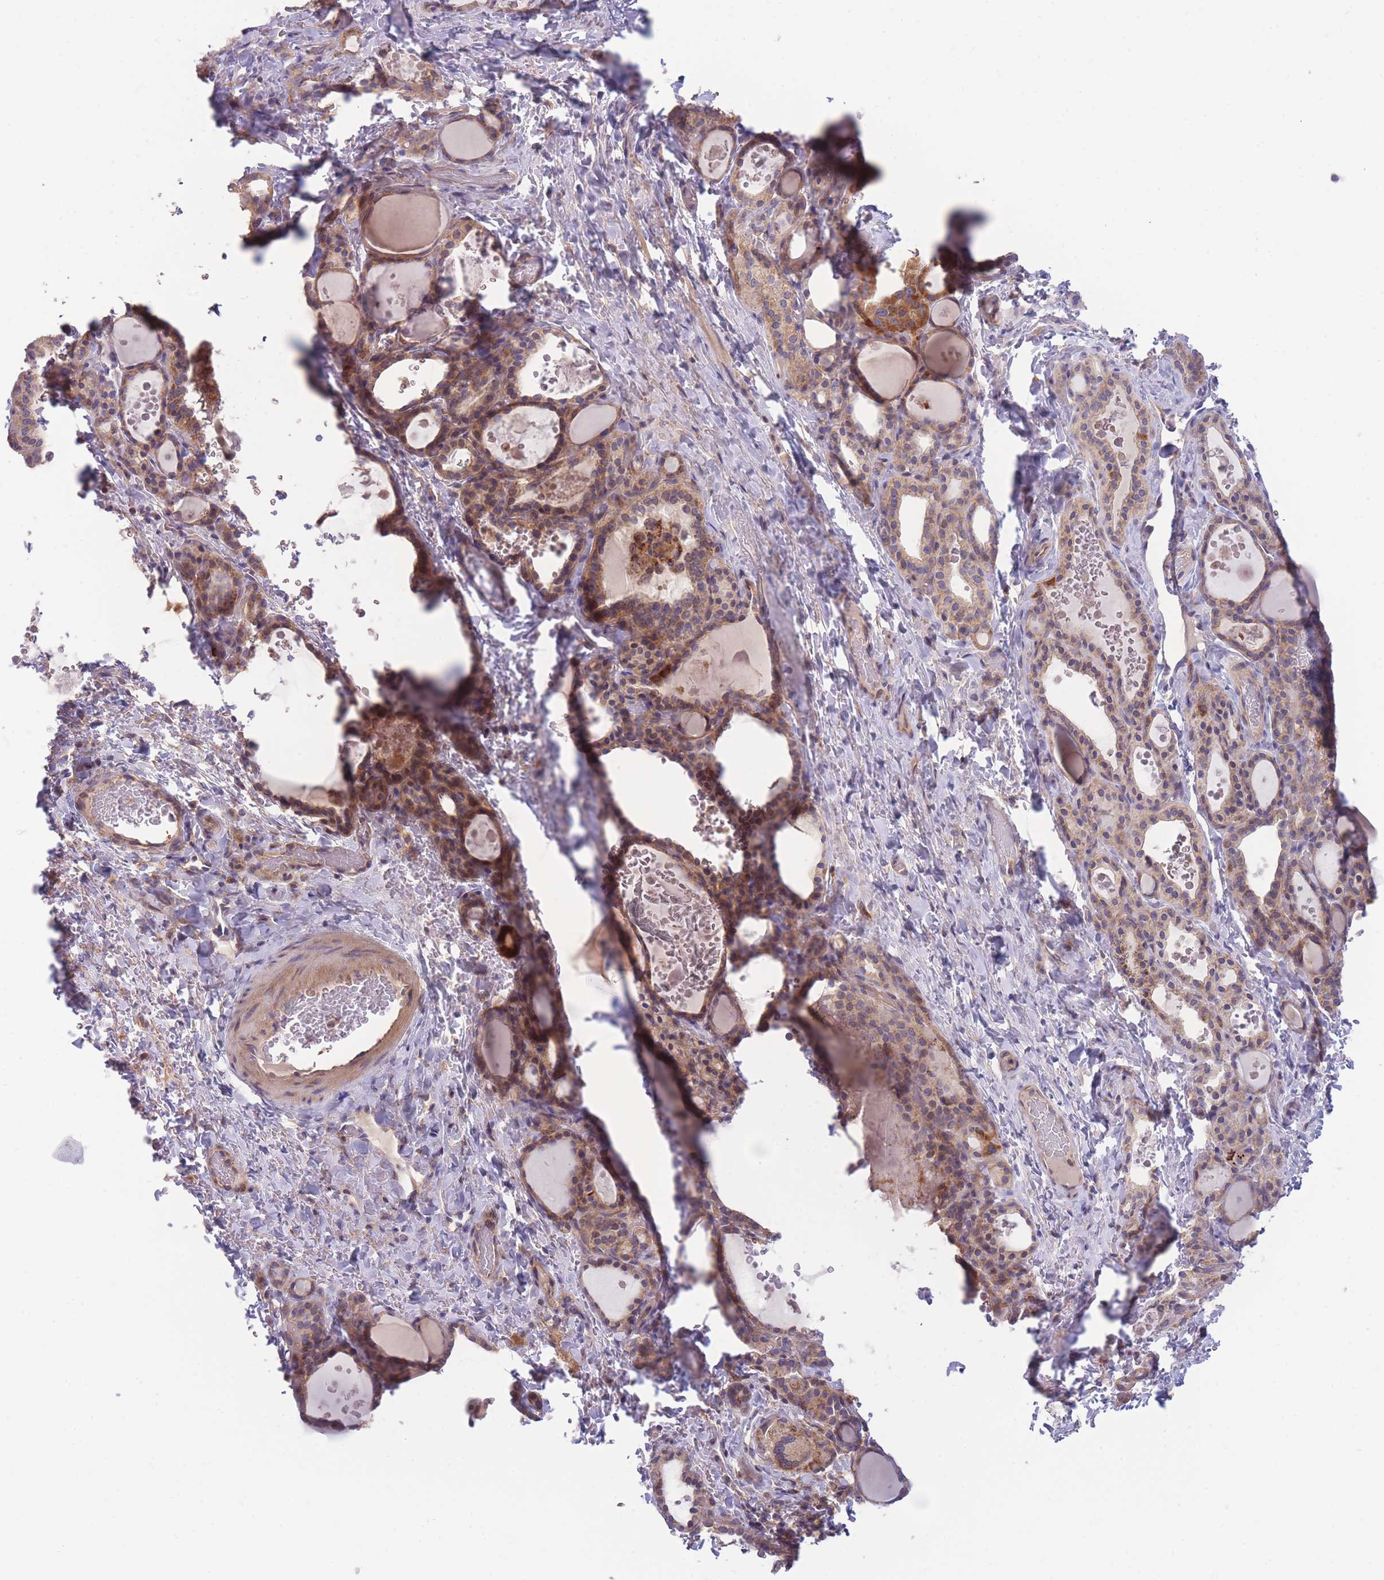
{"staining": {"intensity": "moderate", "quantity": "25%-75%", "location": "cytoplasmic/membranous"}, "tissue": "thyroid gland", "cell_type": "Glandular cells", "image_type": "normal", "snomed": [{"axis": "morphology", "description": "Normal tissue, NOS"}, {"axis": "topography", "description": "Thyroid gland"}], "caption": "DAB immunohistochemical staining of benign human thyroid gland shows moderate cytoplasmic/membranous protein expression in about 25%-75% of glandular cells.", "gene": "SLC25A42", "patient": {"sex": "female", "age": 46}}